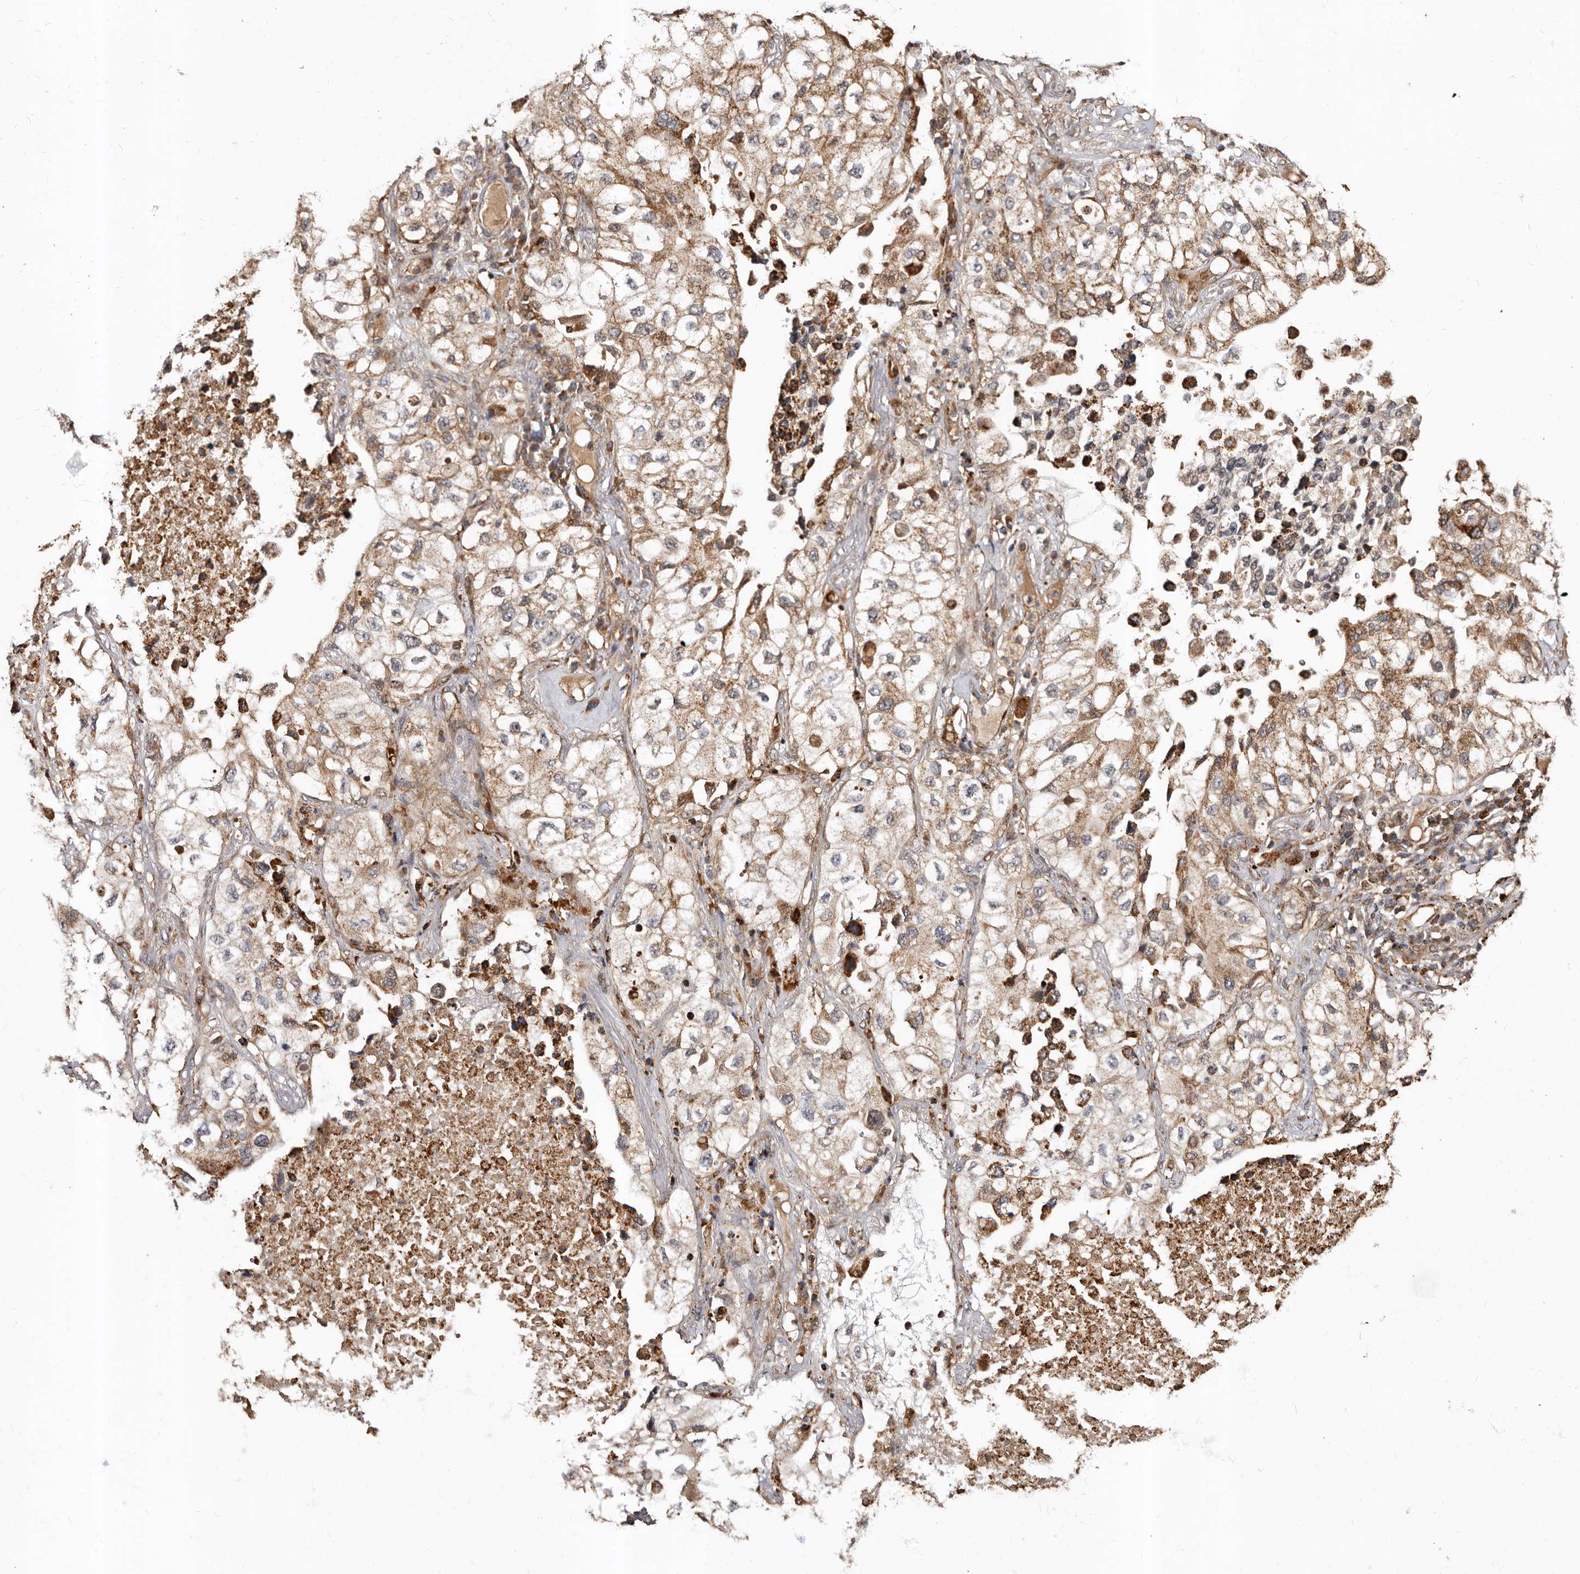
{"staining": {"intensity": "moderate", "quantity": ">75%", "location": "cytoplasmic/membranous"}, "tissue": "lung cancer", "cell_type": "Tumor cells", "image_type": "cancer", "snomed": [{"axis": "morphology", "description": "Adenocarcinoma, NOS"}, {"axis": "topography", "description": "Lung"}], "caption": "The photomicrograph shows a brown stain indicating the presence of a protein in the cytoplasmic/membranous of tumor cells in lung cancer.", "gene": "BAX", "patient": {"sex": "male", "age": 63}}